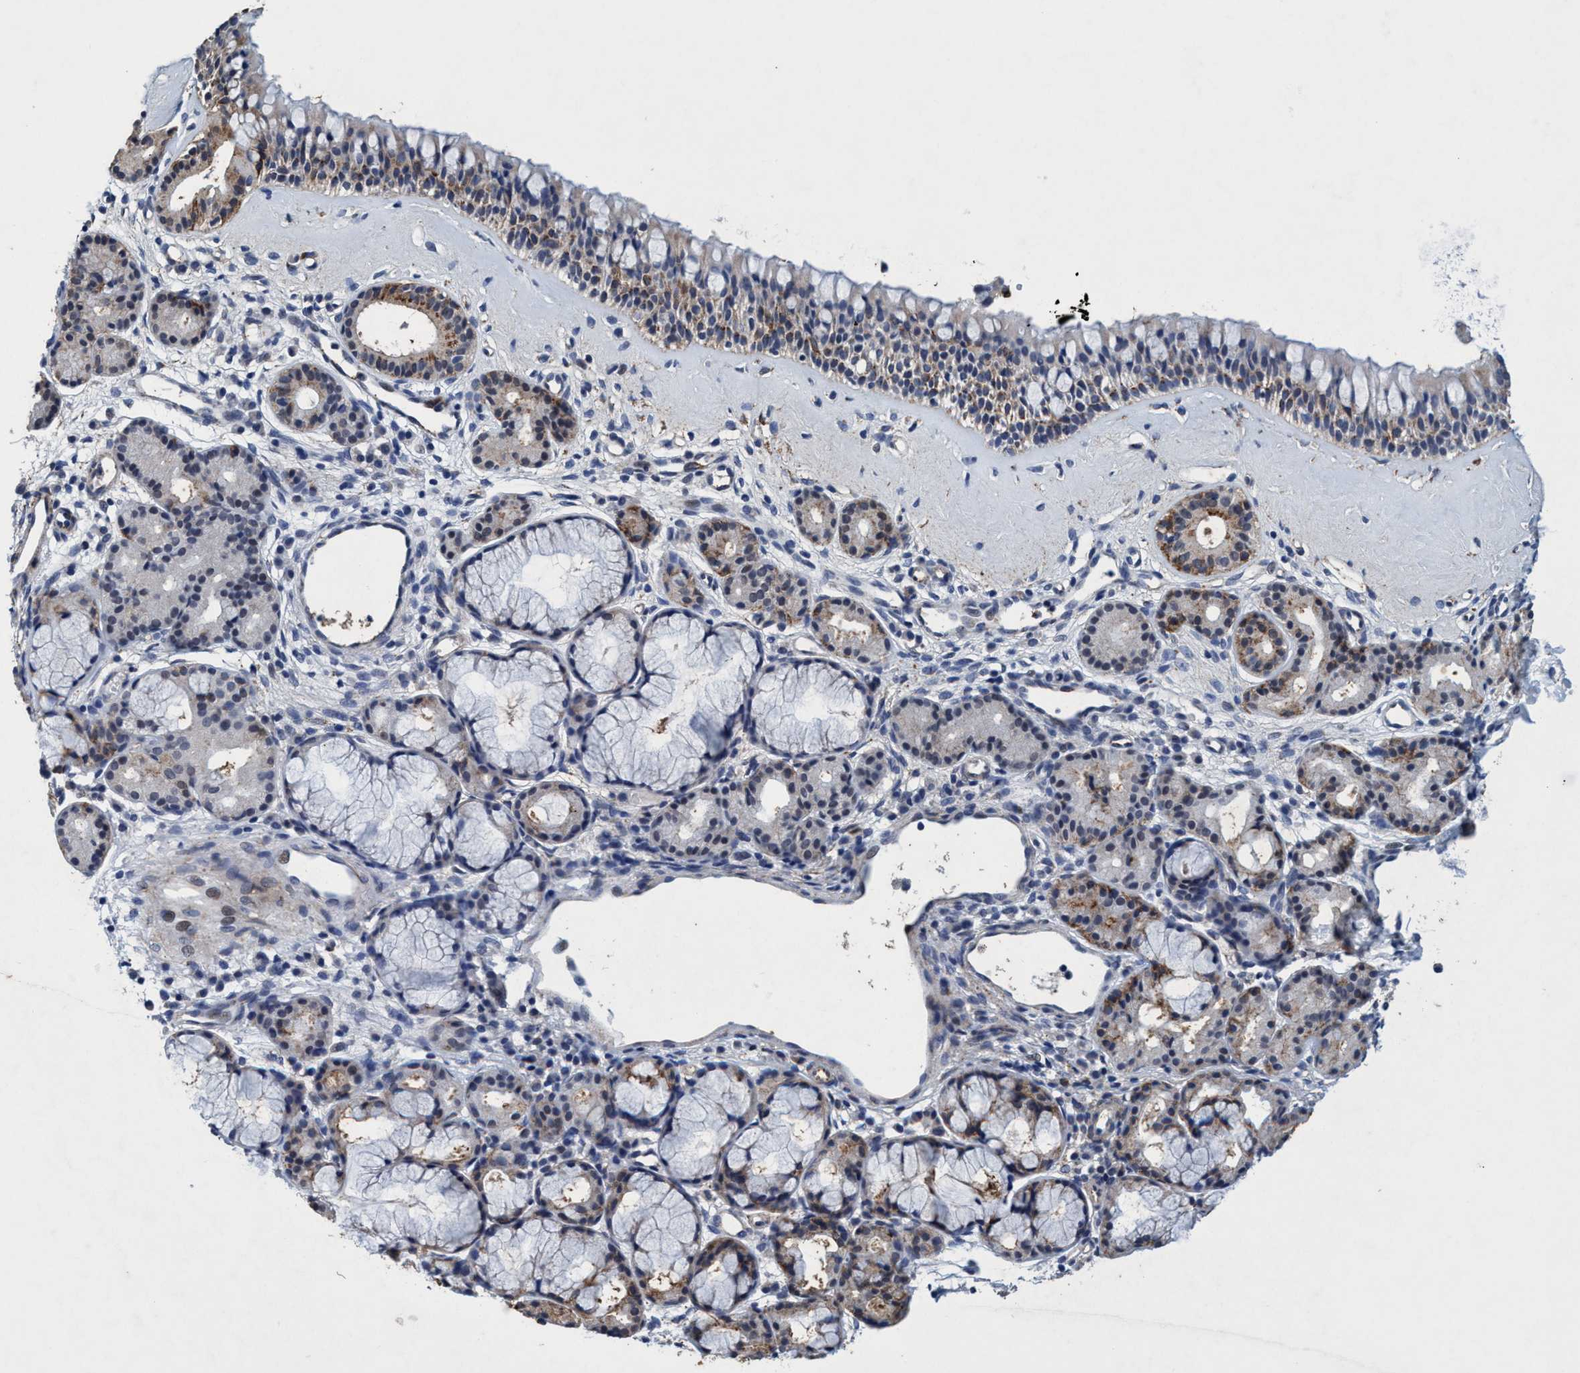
{"staining": {"intensity": "weak", "quantity": "25%-75%", "location": "cytoplasmic/membranous"}, "tissue": "nasopharynx", "cell_type": "Respiratory epithelial cells", "image_type": "normal", "snomed": [{"axis": "morphology", "description": "Normal tissue, NOS"}, {"axis": "topography", "description": "Nasopharynx"}], "caption": "A high-resolution histopathology image shows immunohistochemistry (IHC) staining of normal nasopharynx, which displays weak cytoplasmic/membranous expression in approximately 25%-75% of respiratory epithelial cells.", "gene": "GRB14", "patient": {"sex": "female", "age": 42}}